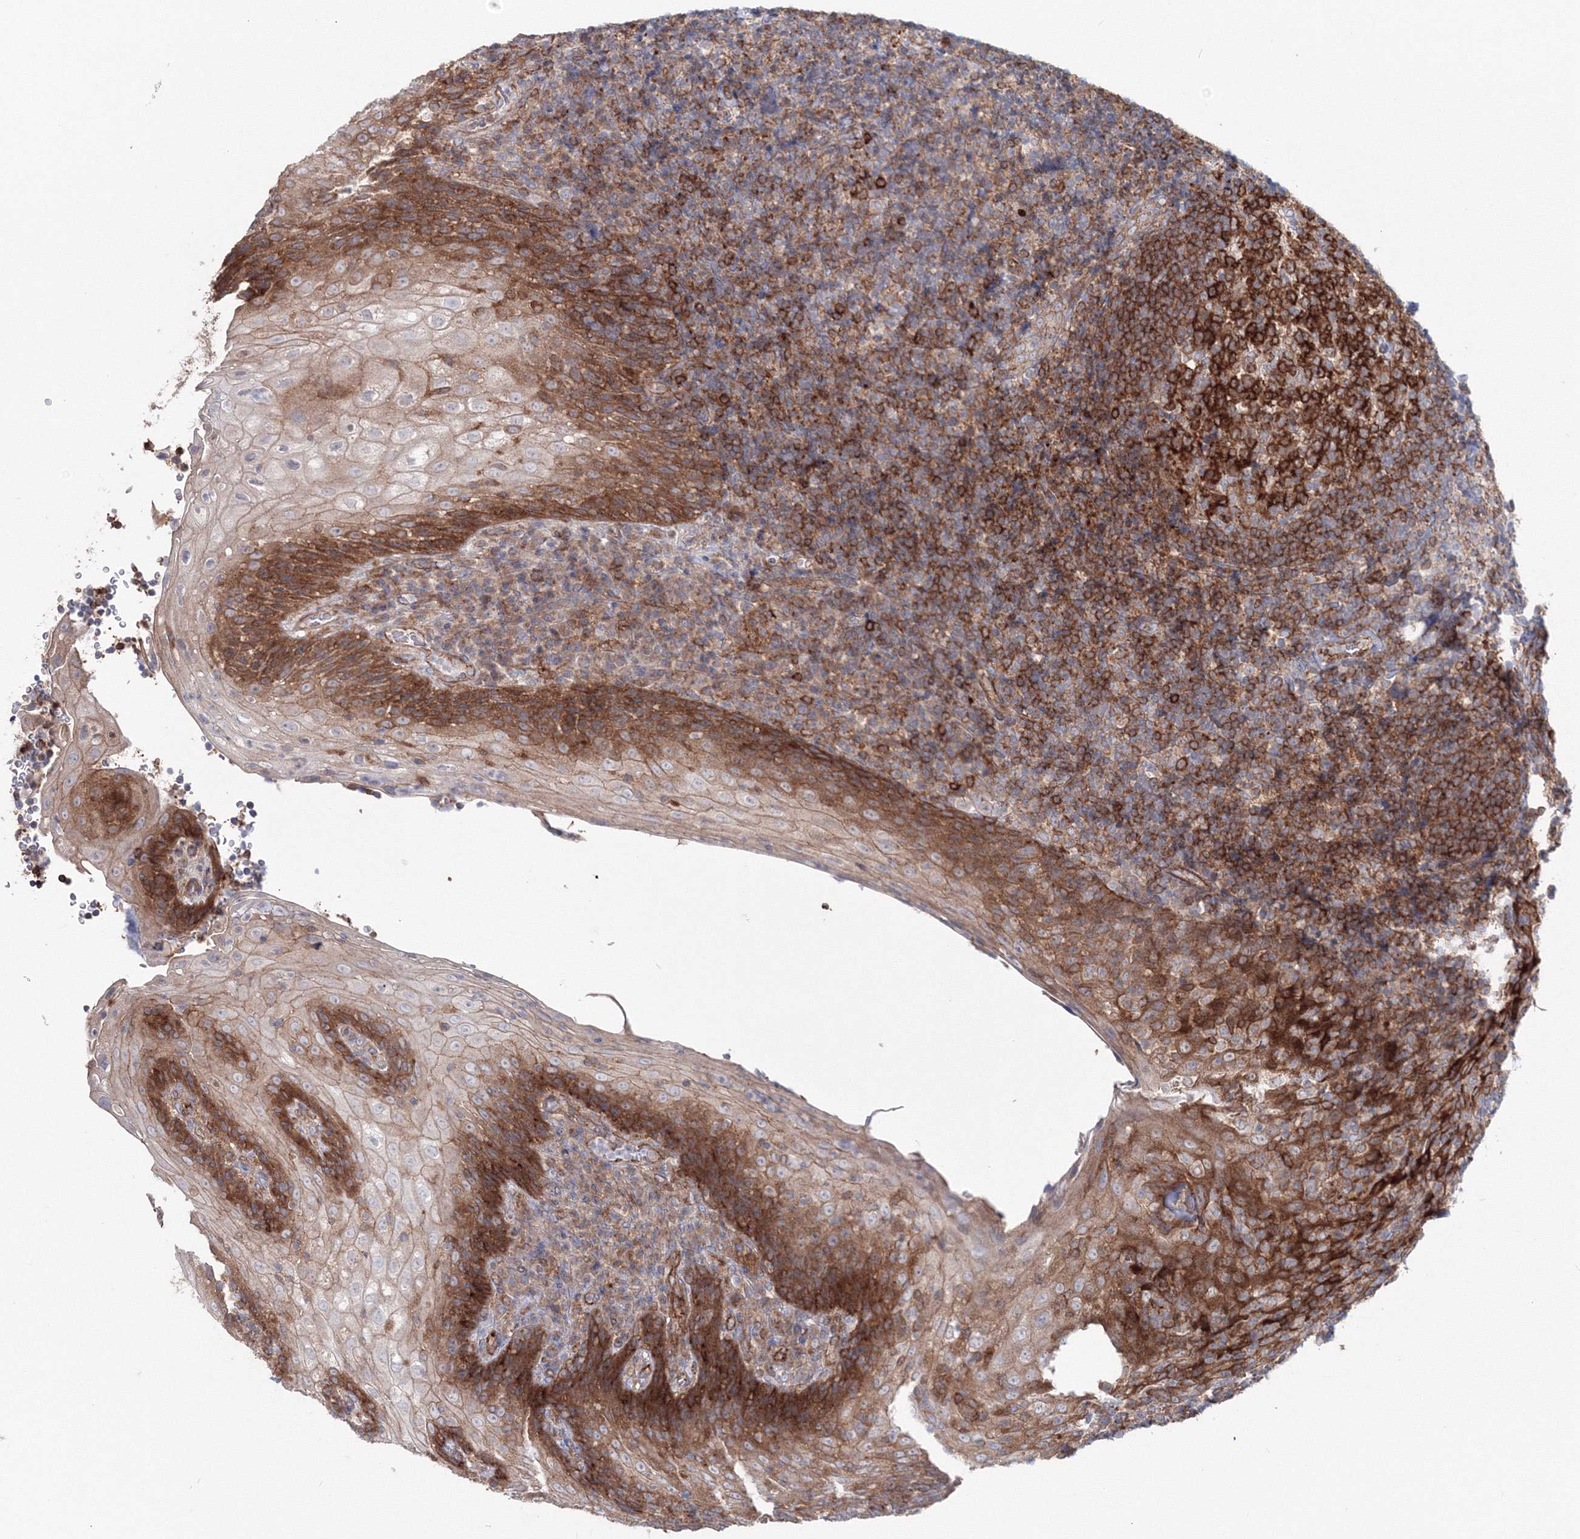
{"staining": {"intensity": "strong", "quantity": ">75%", "location": "cytoplasmic/membranous"}, "tissue": "tonsil", "cell_type": "Germinal center cells", "image_type": "normal", "snomed": [{"axis": "morphology", "description": "Normal tissue, NOS"}, {"axis": "topography", "description": "Tonsil"}], "caption": "Protein expression analysis of benign human tonsil reveals strong cytoplasmic/membranous staining in about >75% of germinal center cells.", "gene": "GGA2", "patient": {"sex": "male", "age": 37}}